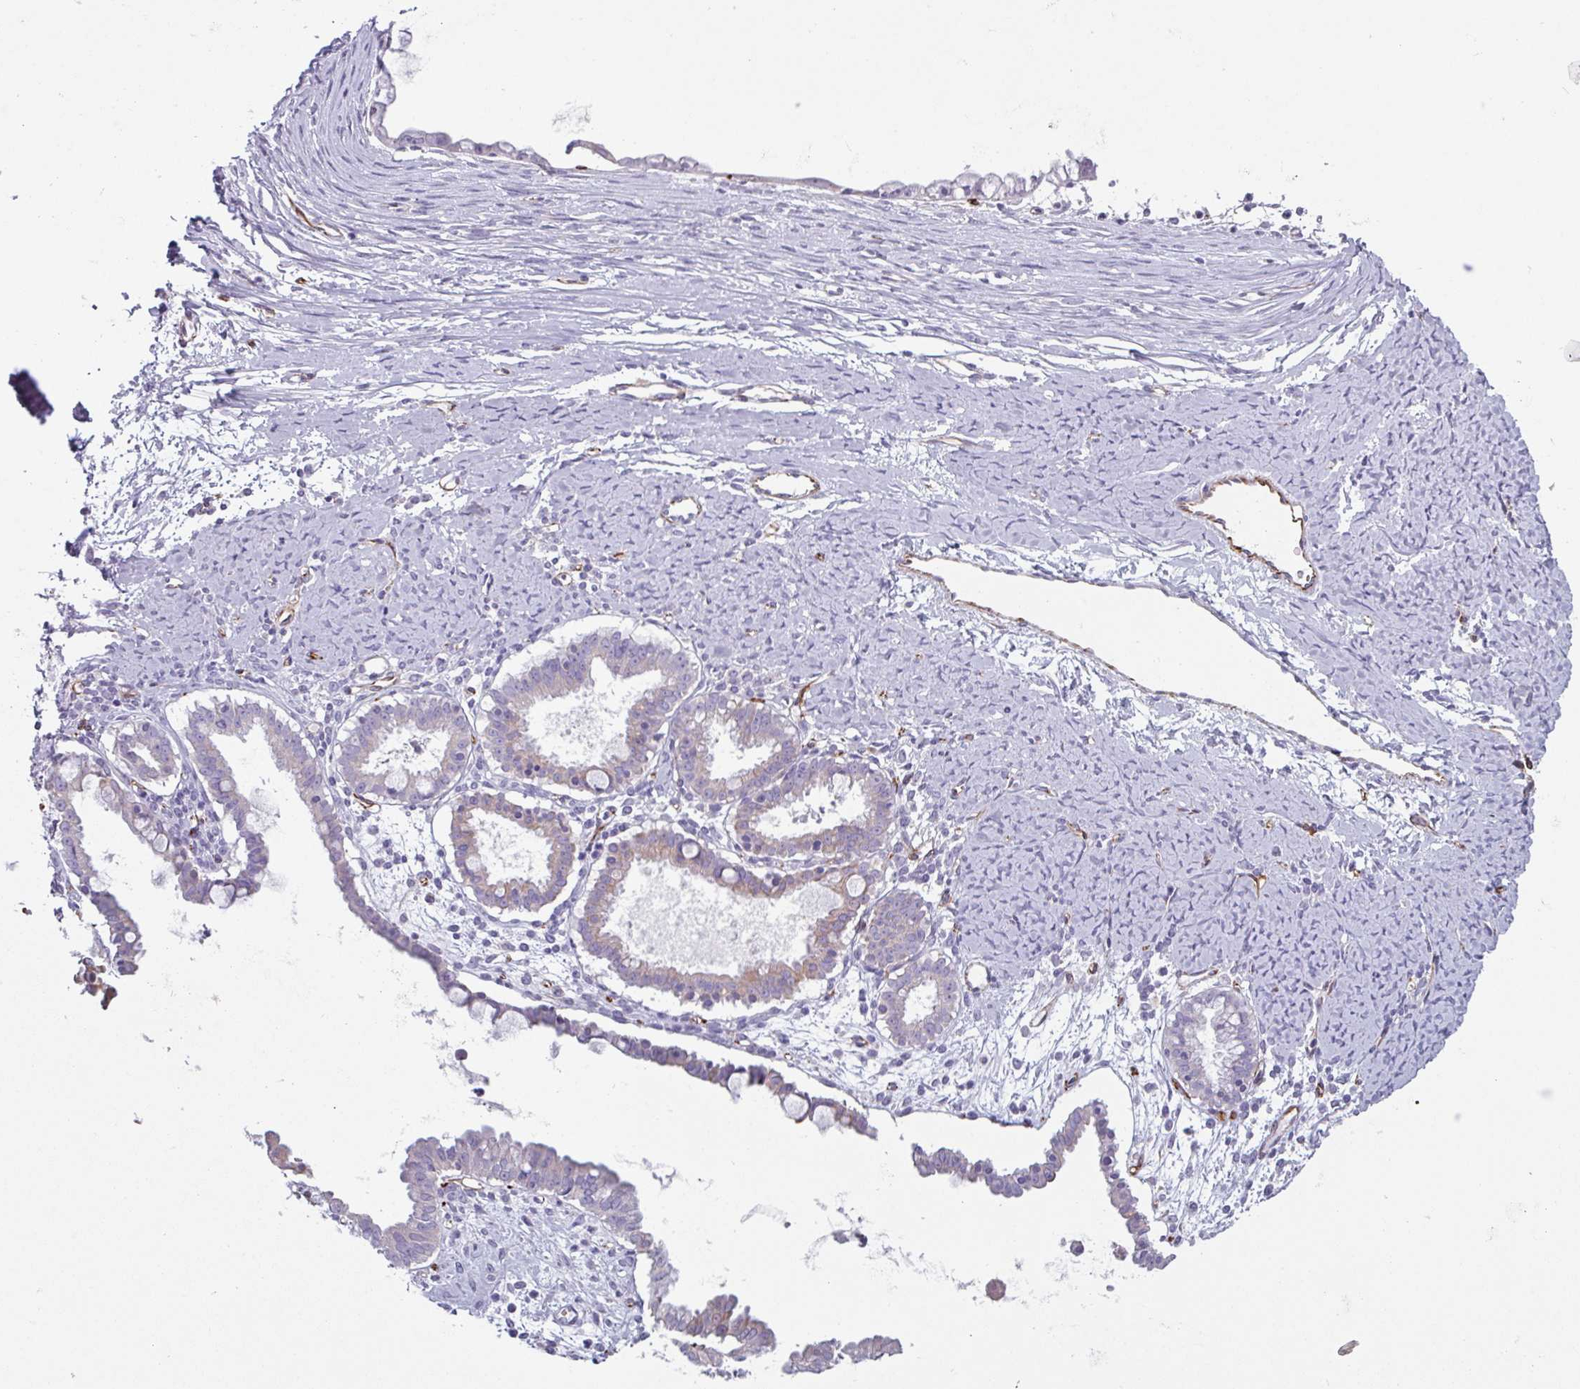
{"staining": {"intensity": "weak", "quantity": "<25%", "location": "cytoplasmic/membranous"}, "tissue": "ovarian cancer", "cell_type": "Tumor cells", "image_type": "cancer", "snomed": [{"axis": "morphology", "description": "Cystadenocarcinoma, mucinous, NOS"}, {"axis": "topography", "description": "Ovary"}], "caption": "Tumor cells are negative for brown protein staining in ovarian cancer.", "gene": "BTD", "patient": {"sex": "female", "age": 61}}